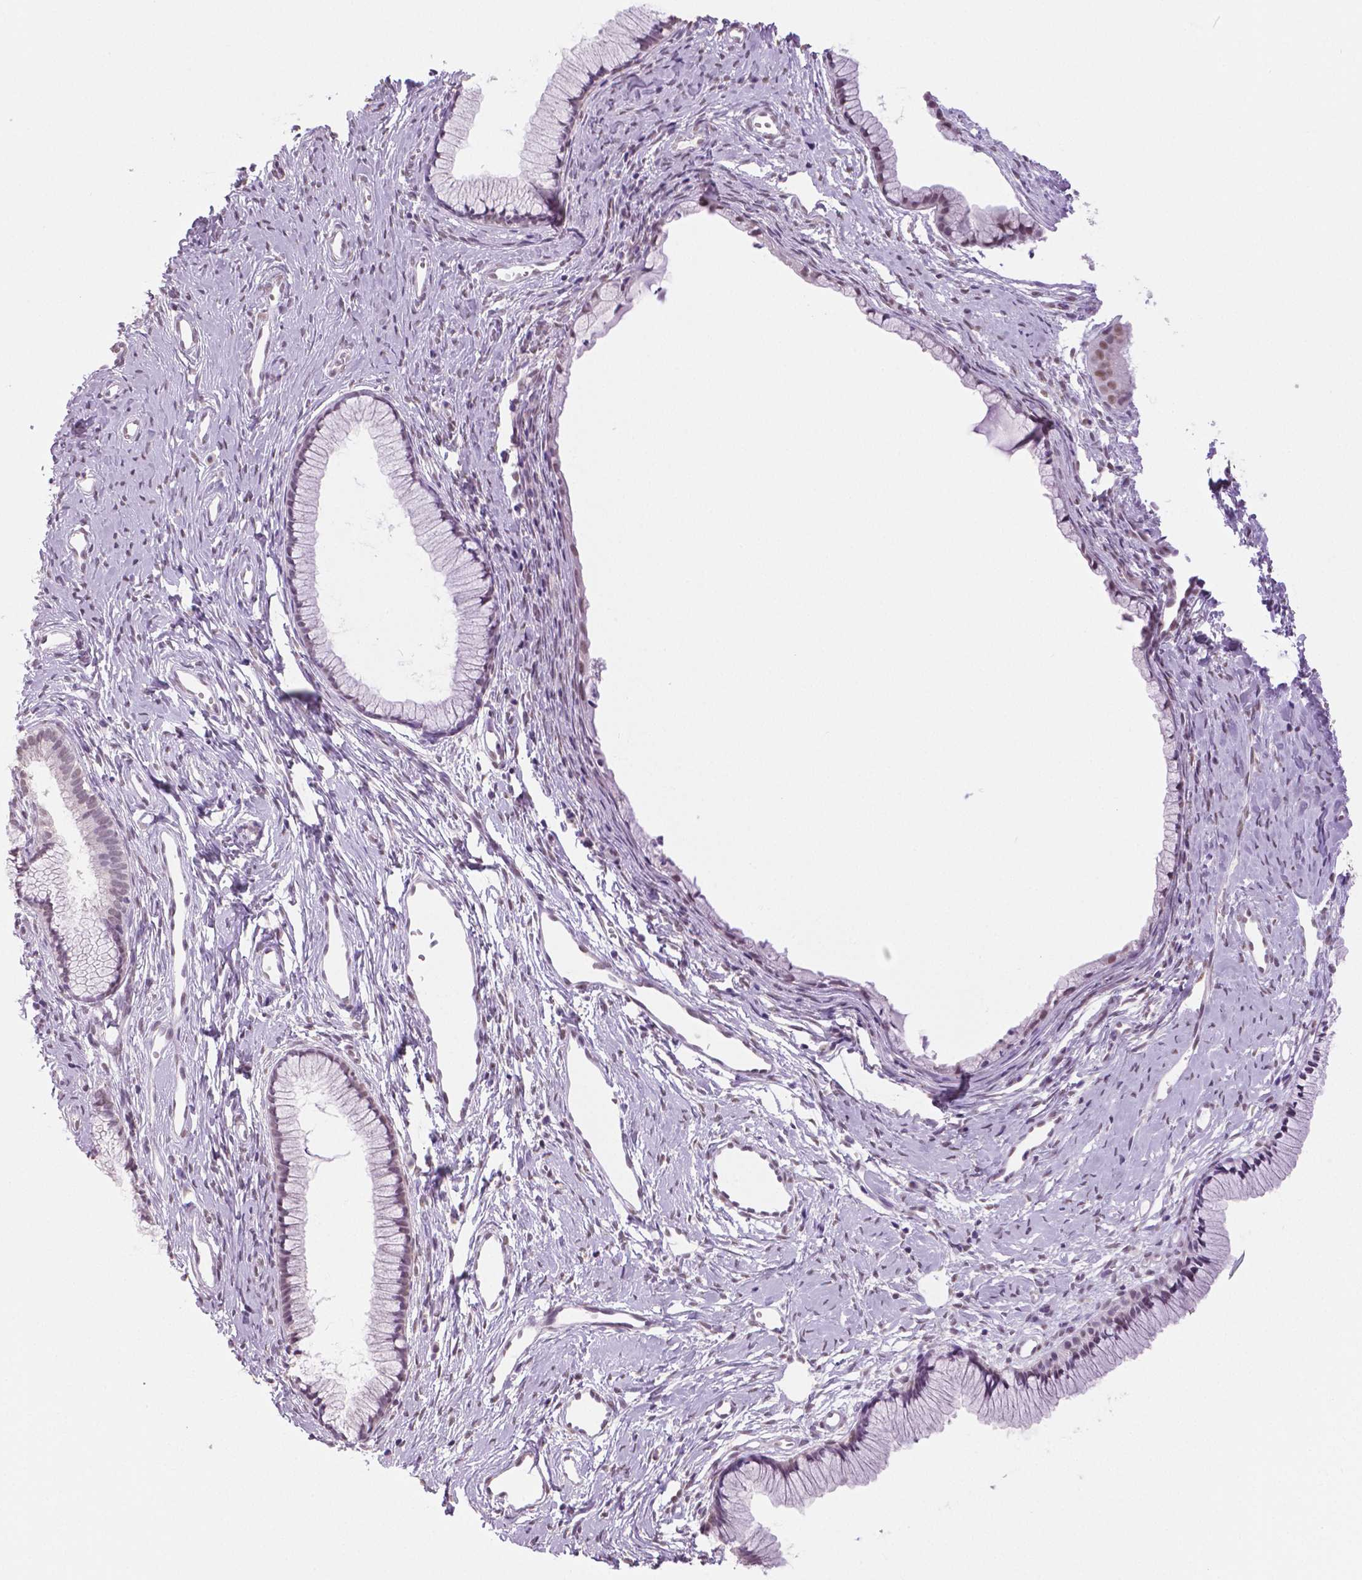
{"staining": {"intensity": "negative", "quantity": "none", "location": "none"}, "tissue": "cervix", "cell_type": "Glandular cells", "image_type": "normal", "snomed": [{"axis": "morphology", "description": "Normal tissue, NOS"}, {"axis": "topography", "description": "Cervix"}], "caption": "Glandular cells are negative for brown protein staining in unremarkable cervix. (DAB immunohistochemistry visualized using brightfield microscopy, high magnification).", "gene": "IGF2BP1", "patient": {"sex": "female", "age": 40}}